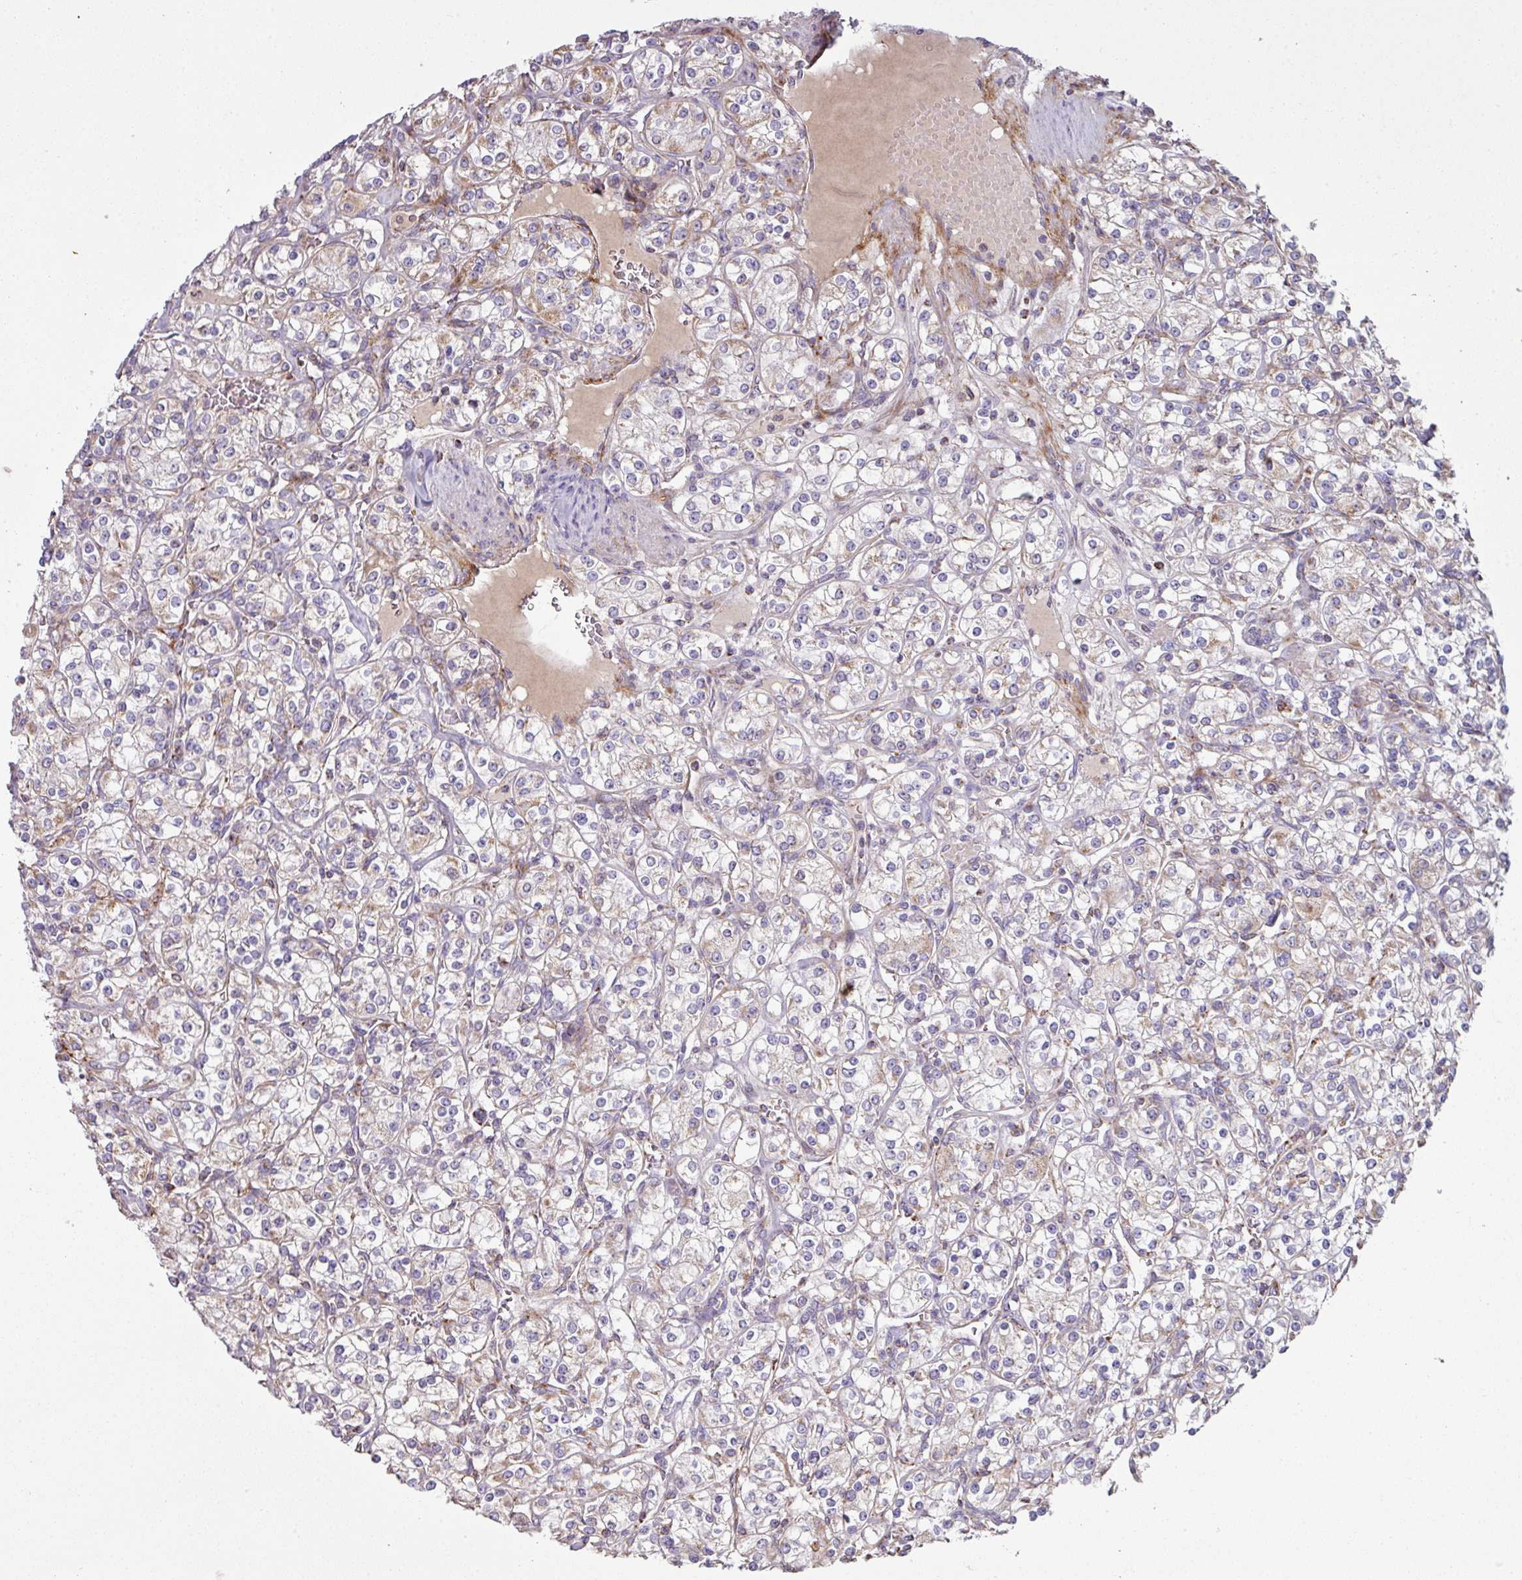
{"staining": {"intensity": "weak", "quantity": "25%-75%", "location": "cytoplasmic/membranous"}, "tissue": "renal cancer", "cell_type": "Tumor cells", "image_type": "cancer", "snomed": [{"axis": "morphology", "description": "Adenocarcinoma, NOS"}, {"axis": "topography", "description": "Kidney"}], "caption": "Human renal cancer (adenocarcinoma) stained for a protein (brown) shows weak cytoplasmic/membranous positive positivity in about 25%-75% of tumor cells.", "gene": "SQOR", "patient": {"sex": "male", "age": 77}}